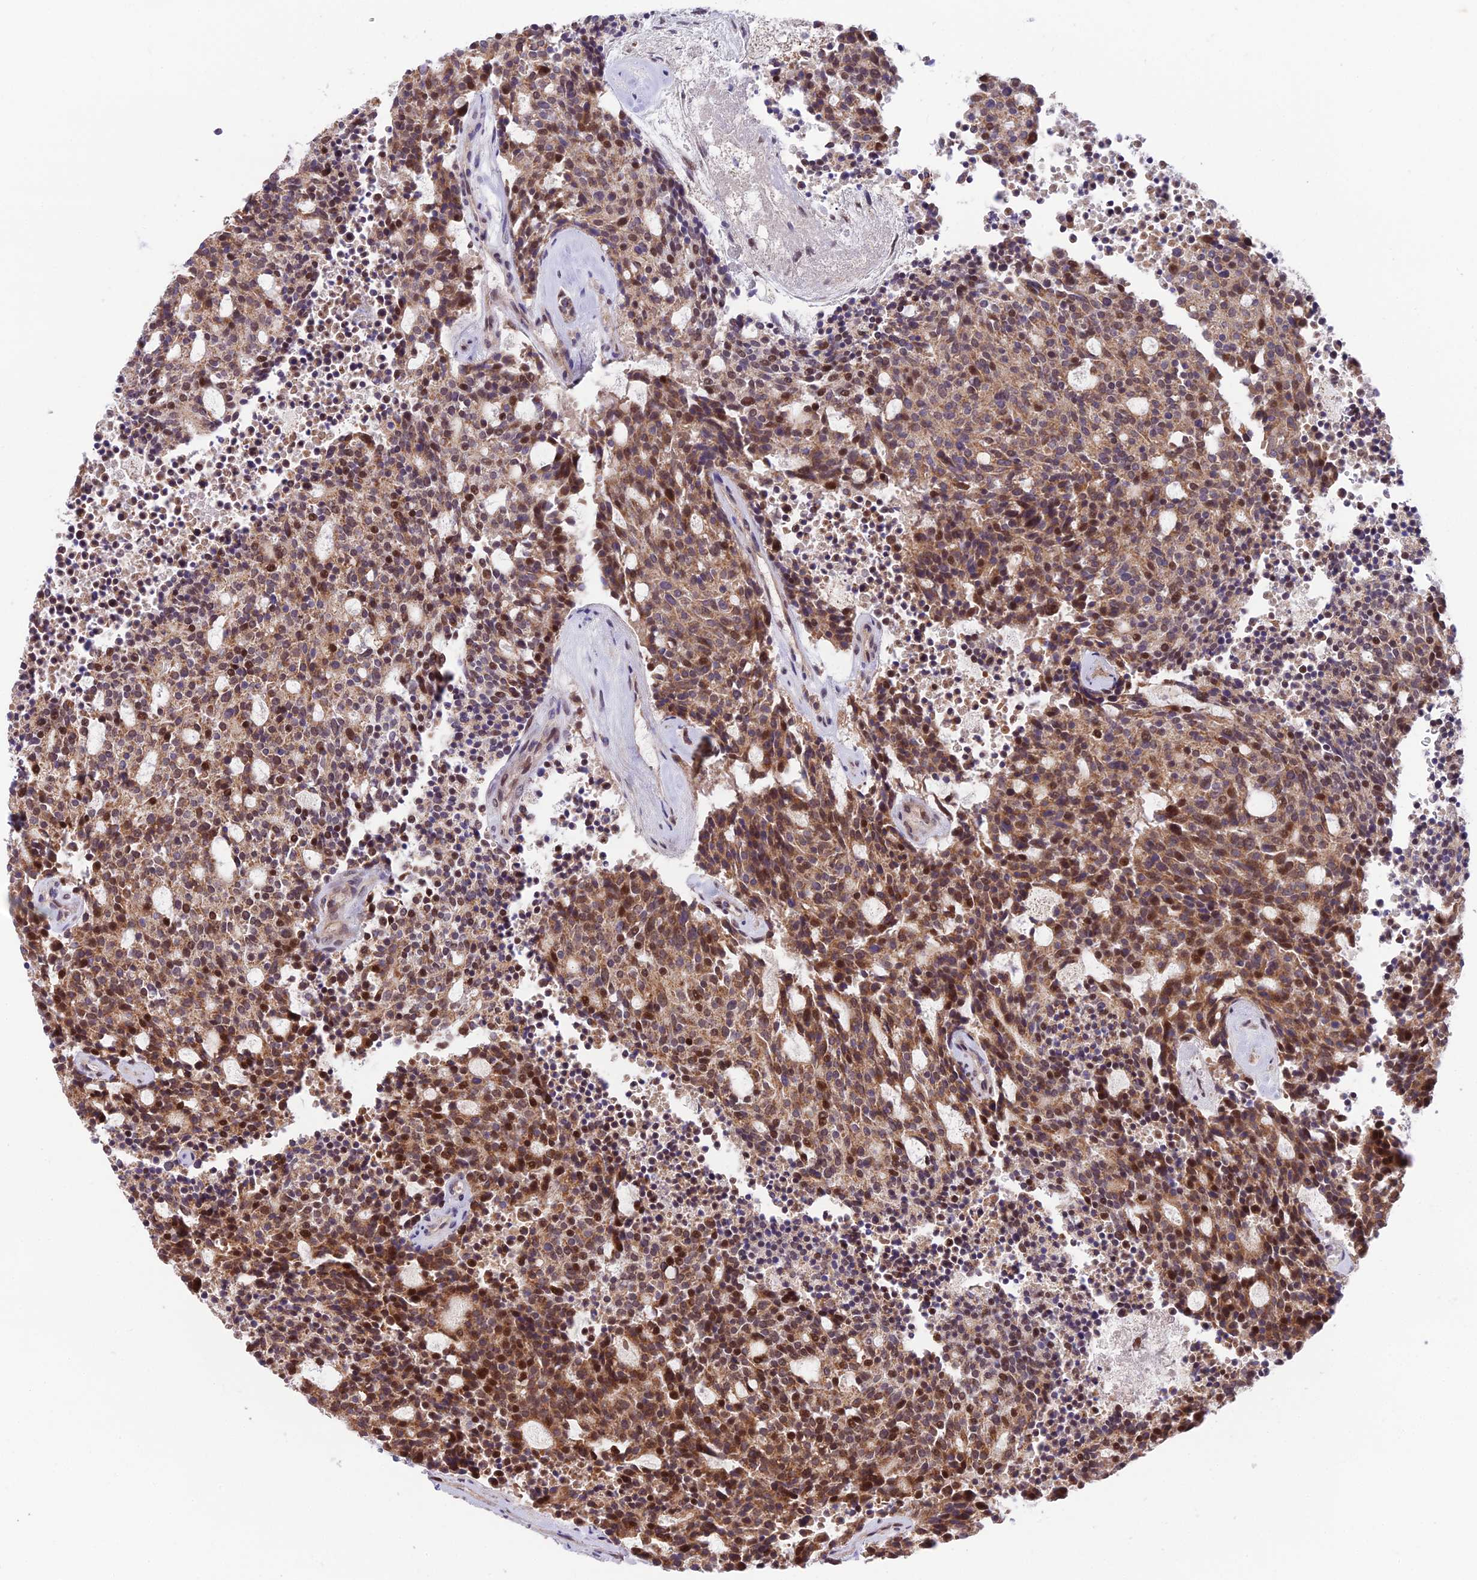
{"staining": {"intensity": "strong", "quantity": ">75%", "location": "cytoplasmic/membranous,nuclear"}, "tissue": "carcinoid", "cell_type": "Tumor cells", "image_type": "cancer", "snomed": [{"axis": "morphology", "description": "Carcinoid, malignant, NOS"}, {"axis": "topography", "description": "Pancreas"}], "caption": "A photomicrograph showing strong cytoplasmic/membranous and nuclear expression in about >75% of tumor cells in malignant carcinoid, as visualized by brown immunohistochemical staining.", "gene": "CYP2R1", "patient": {"sex": "female", "age": 54}}